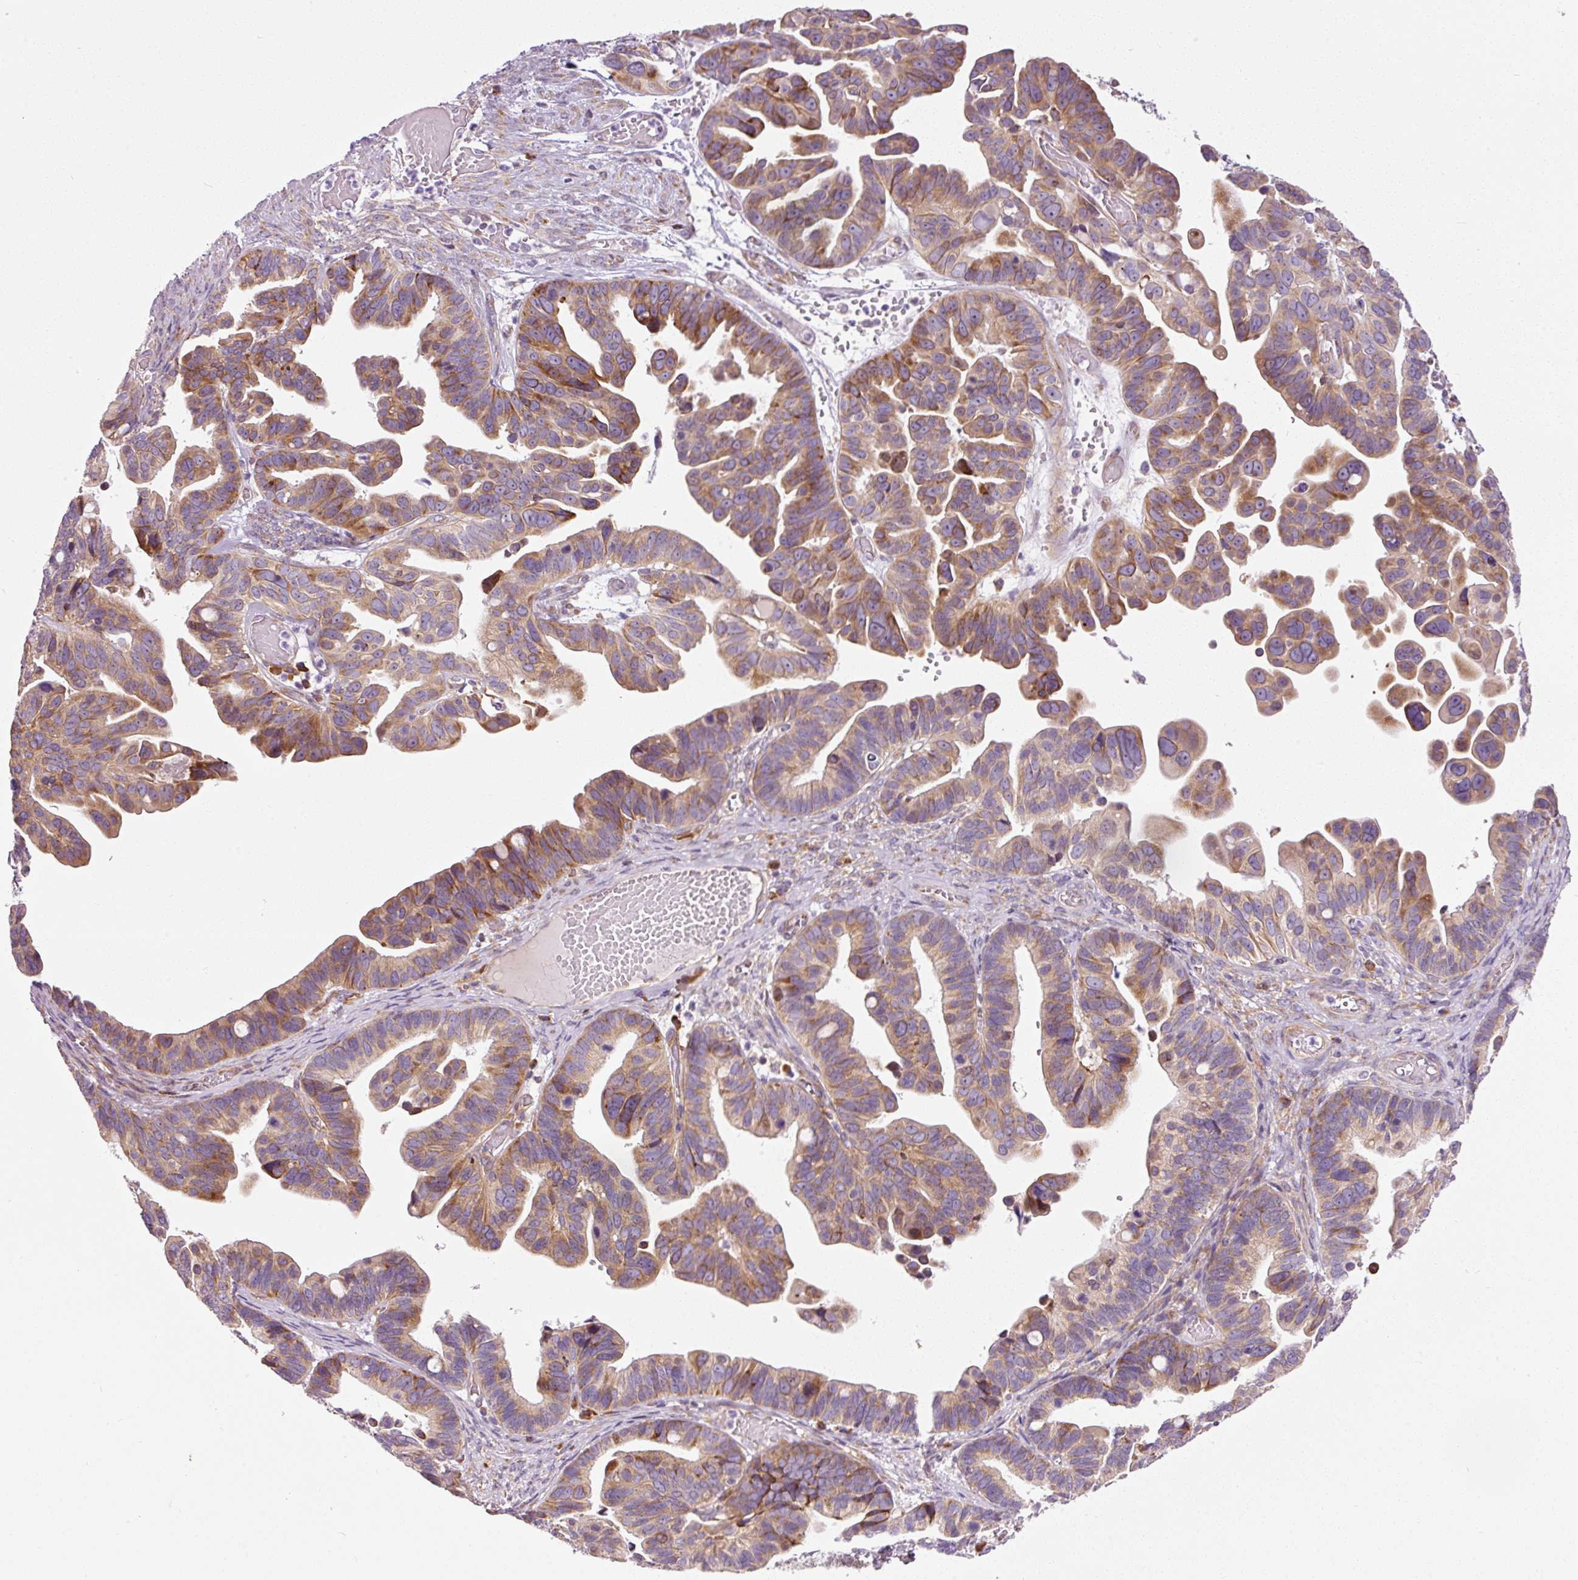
{"staining": {"intensity": "moderate", "quantity": ">75%", "location": "cytoplasmic/membranous"}, "tissue": "ovarian cancer", "cell_type": "Tumor cells", "image_type": "cancer", "snomed": [{"axis": "morphology", "description": "Cystadenocarcinoma, serous, NOS"}, {"axis": "topography", "description": "Ovary"}], "caption": "A micrograph of ovarian serous cystadenocarcinoma stained for a protein demonstrates moderate cytoplasmic/membranous brown staining in tumor cells.", "gene": "RPL10A", "patient": {"sex": "female", "age": 56}}